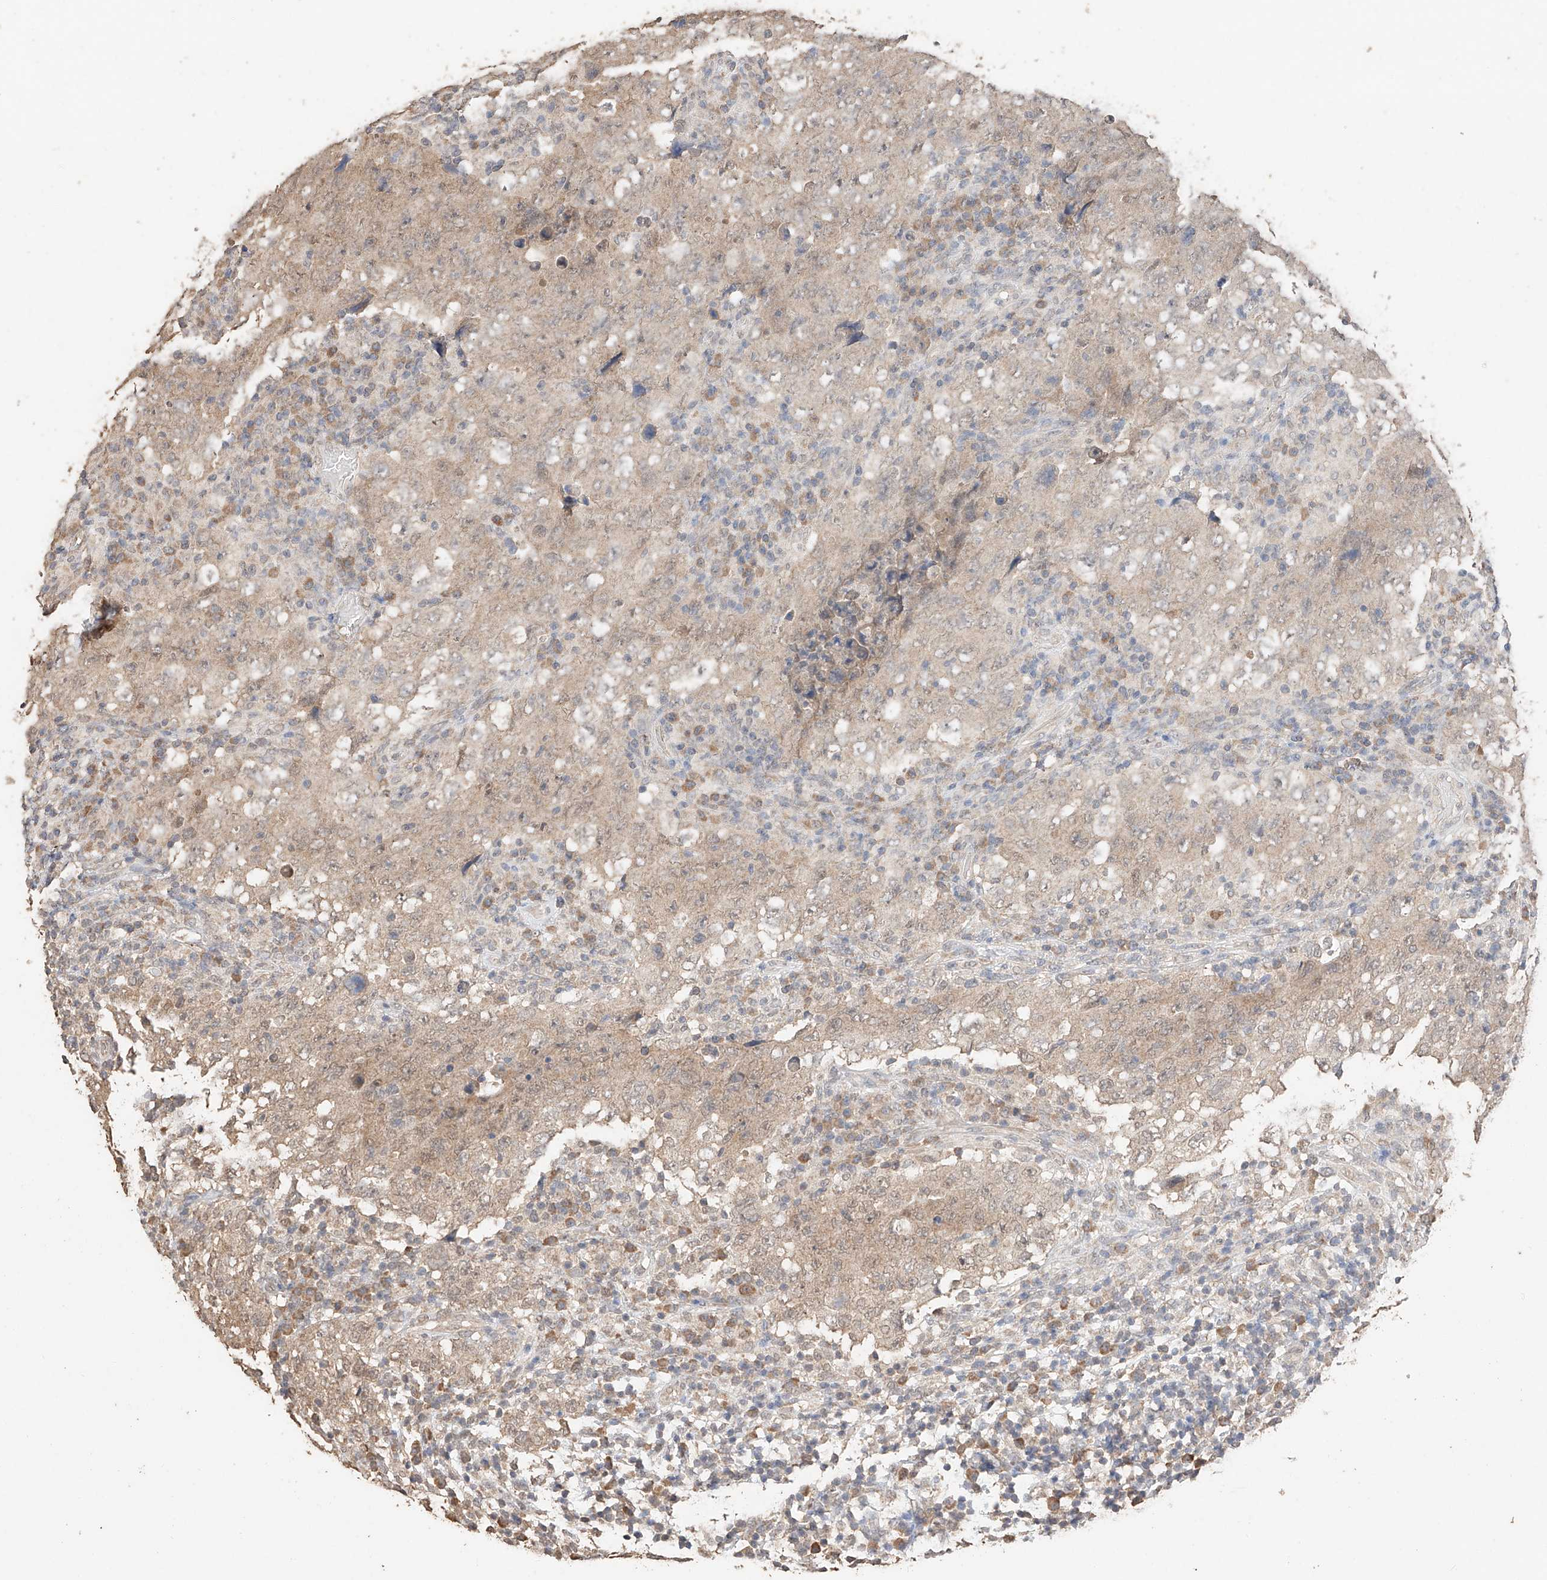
{"staining": {"intensity": "weak", "quantity": "25%-75%", "location": "cytoplasmic/membranous"}, "tissue": "testis cancer", "cell_type": "Tumor cells", "image_type": "cancer", "snomed": [{"axis": "morphology", "description": "Carcinoma, Embryonal, NOS"}, {"axis": "topography", "description": "Testis"}], "caption": "Tumor cells show weak cytoplasmic/membranous staining in approximately 25%-75% of cells in testis embryonal carcinoma.", "gene": "IL22RA2", "patient": {"sex": "male", "age": 26}}